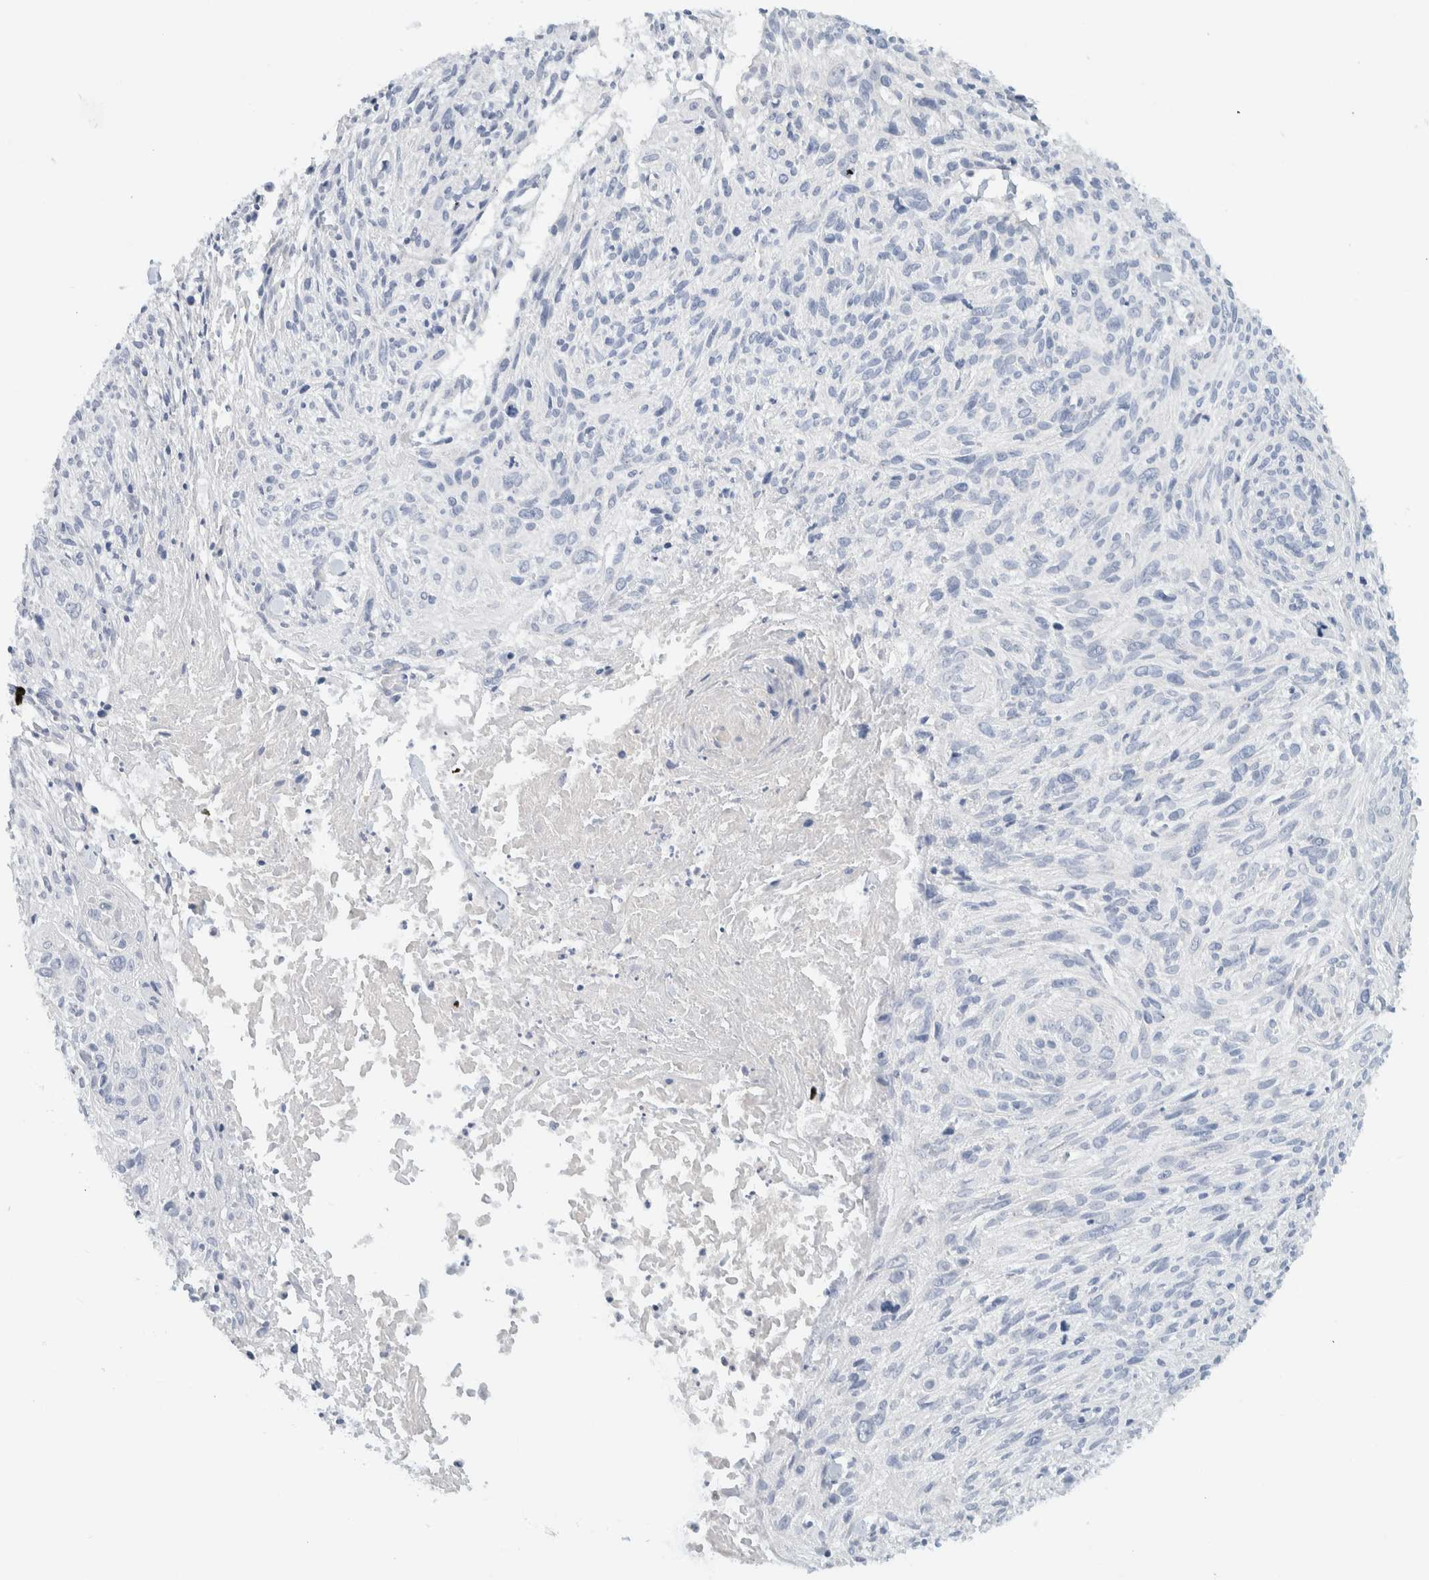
{"staining": {"intensity": "negative", "quantity": "none", "location": "none"}, "tissue": "cervical cancer", "cell_type": "Tumor cells", "image_type": "cancer", "snomed": [{"axis": "morphology", "description": "Squamous cell carcinoma, NOS"}, {"axis": "topography", "description": "Cervix"}], "caption": "This is a micrograph of immunohistochemistry (IHC) staining of squamous cell carcinoma (cervical), which shows no positivity in tumor cells.", "gene": "ALOX12B", "patient": {"sex": "female", "age": 51}}